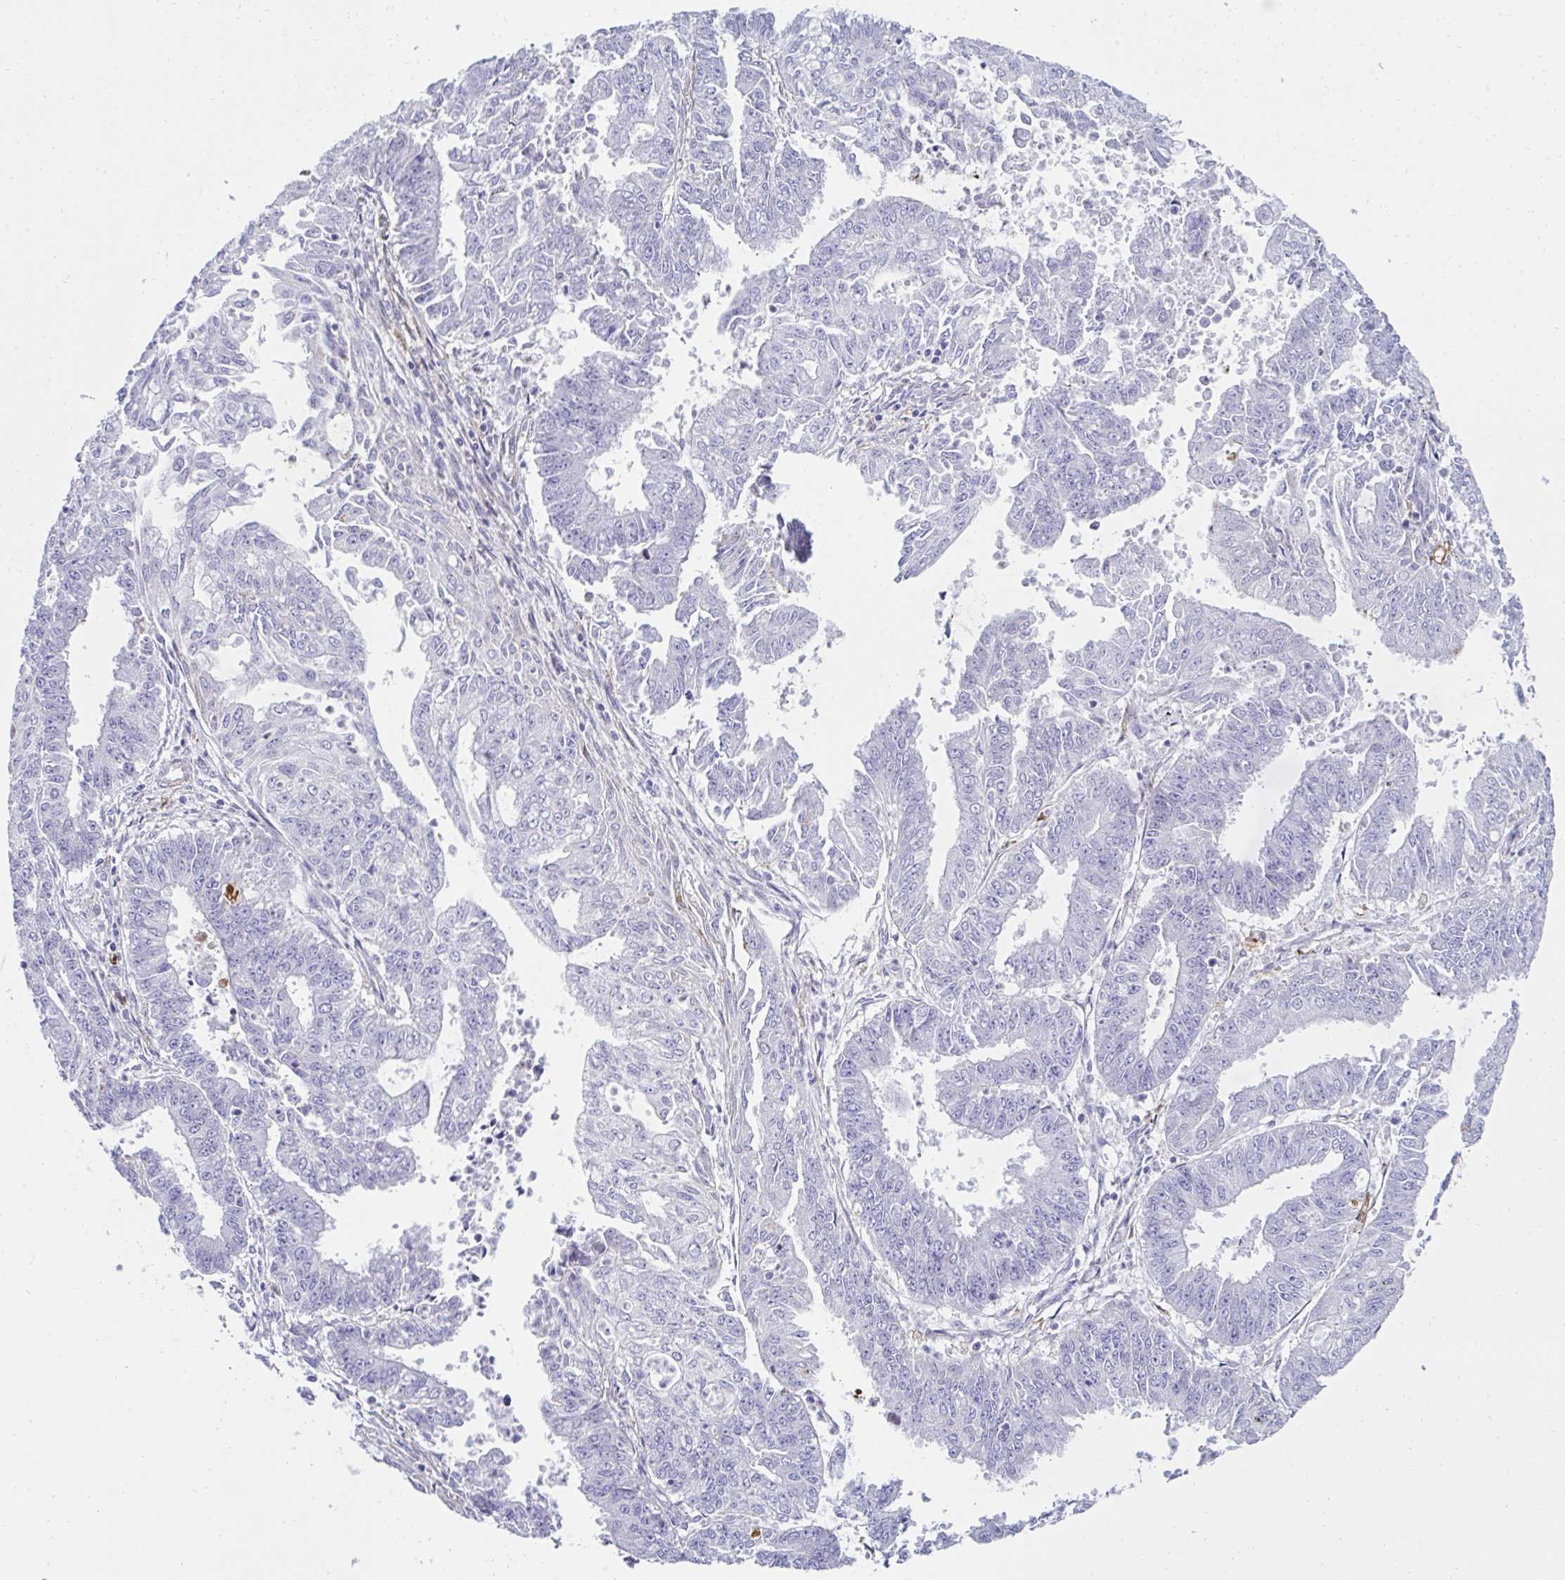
{"staining": {"intensity": "negative", "quantity": "none", "location": "none"}, "tissue": "endometrial cancer", "cell_type": "Tumor cells", "image_type": "cancer", "snomed": [{"axis": "morphology", "description": "Adenocarcinoma, NOS"}, {"axis": "topography", "description": "Endometrium"}], "caption": "Immunohistochemical staining of human endometrial adenocarcinoma shows no significant staining in tumor cells.", "gene": "FBXL13", "patient": {"sex": "female", "age": 73}}